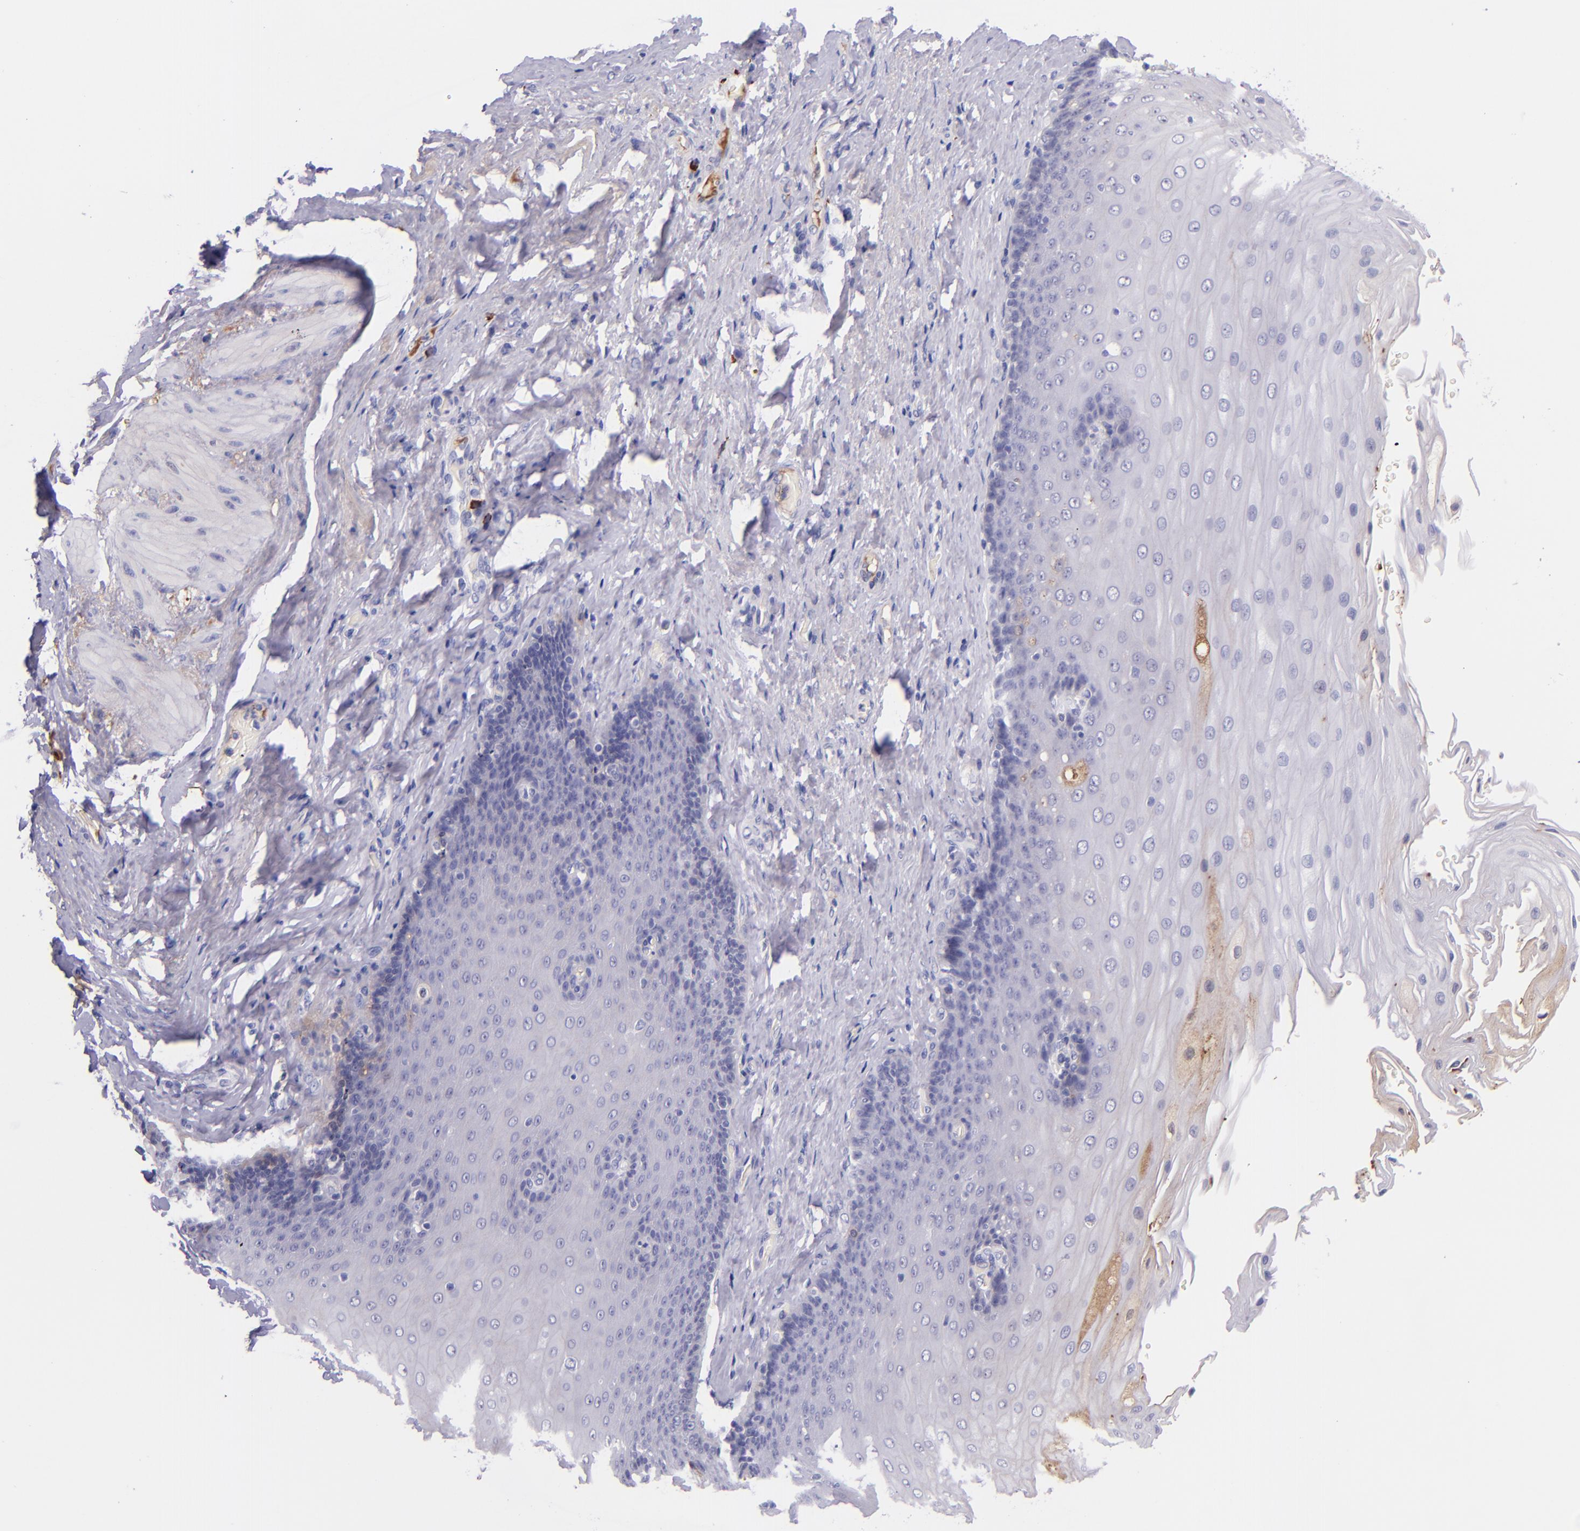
{"staining": {"intensity": "negative", "quantity": "none", "location": "none"}, "tissue": "esophagus", "cell_type": "Squamous epithelial cells", "image_type": "normal", "snomed": [{"axis": "morphology", "description": "Normal tissue, NOS"}, {"axis": "topography", "description": "Esophagus"}], "caption": "Immunohistochemical staining of normal esophagus shows no significant staining in squamous epithelial cells.", "gene": "KNG1", "patient": {"sex": "male", "age": 62}}